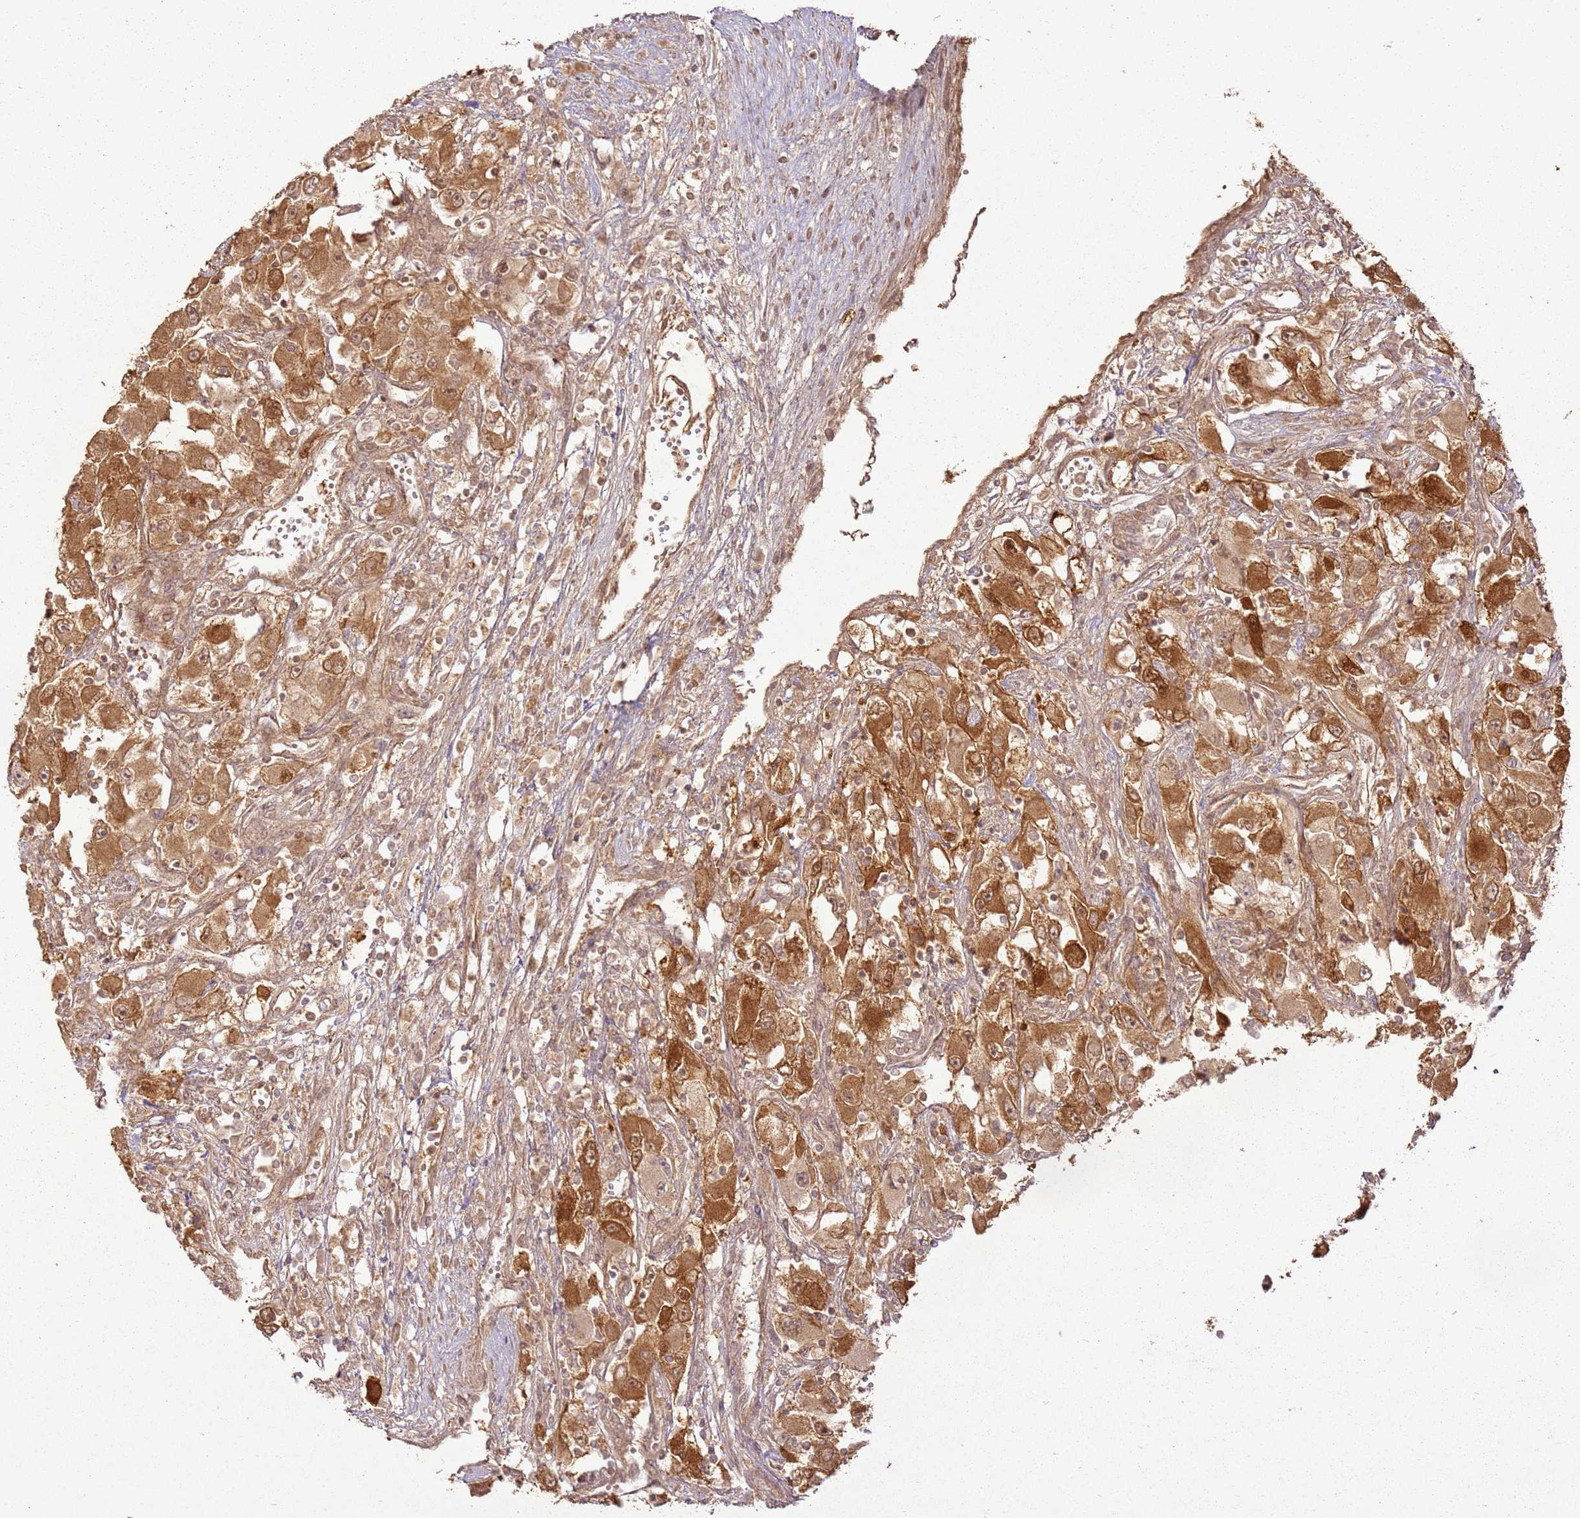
{"staining": {"intensity": "strong", "quantity": ">75%", "location": "cytoplasmic/membranous"}, "tissue": "renal cancer", "cell_type": "Tumor cells", "image_type": "cancer", "snomed": [{"axis": "morphology", "description": "Adenocarcinoma, NOS"}, {"axis": "topography", "description": "Kidney"}], "caption": "Immunohistochemical staining of adenocarcinoma (renal) demonstrates high levels of strong cytoplasmic/membranous protein positivity in approximately >75% of tumor cells.", "gene": "ZNF776", "patient": {"sex": "female", "age": 52}}